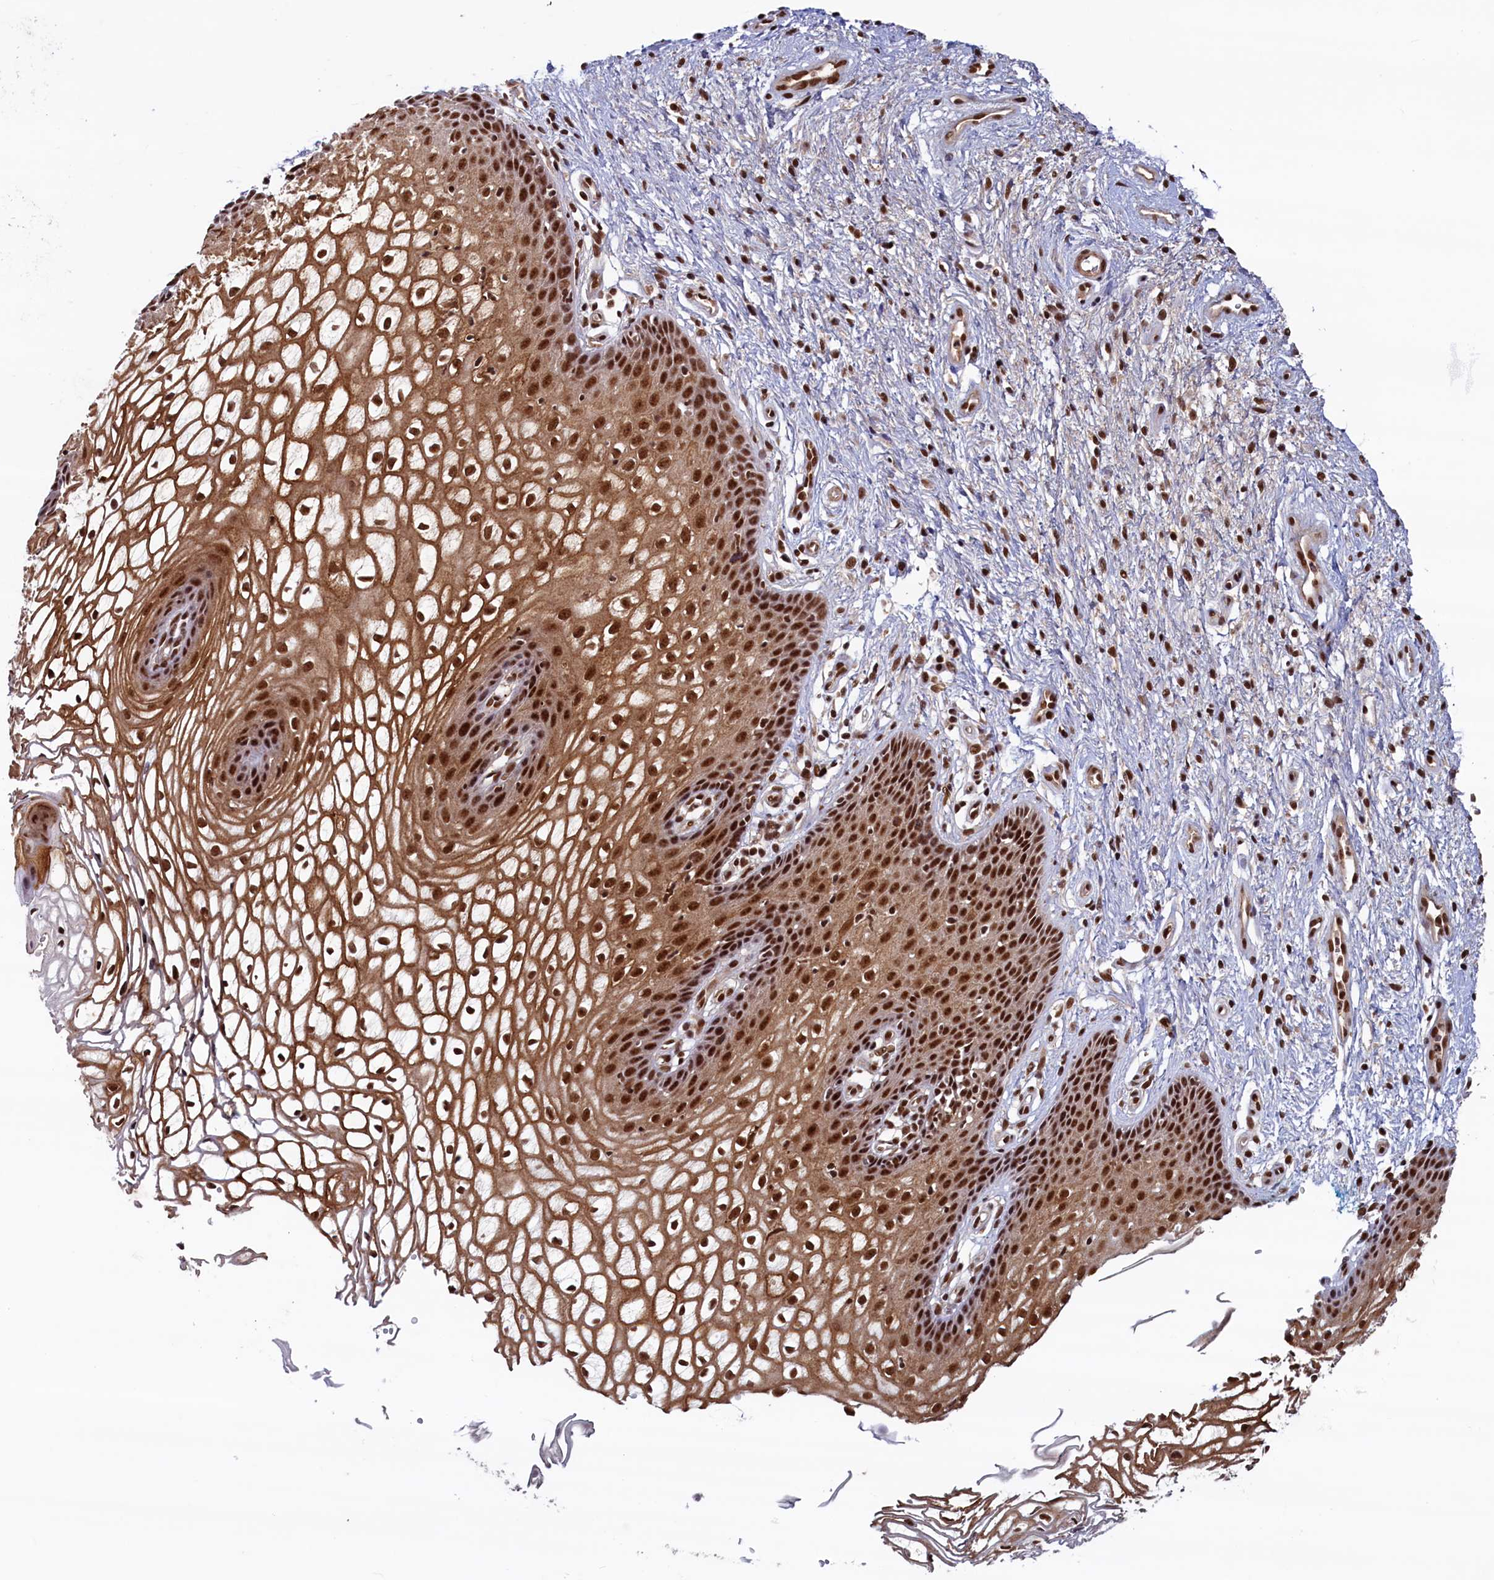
{"staining": {"intensity": "strong", "quantity": ">75%", "location": "cytoplasmic/membranous,nuclear"}, "tissue": "vagina", "cell_type": "Squamous epithelial cells", "image_type": "normal", "snomed": [{"axis": "morphology", "description": "Normal tissue, NOS"}, {"axis": "topography", "description": "Vagina"}], "caption": "The micrograph exhibits a brown stain indicating the presence of a protein in the cytoplasmic/membranous,nuclear of squamous epithelial cells in vagina. The staining was performed using DAB (3,3'-diaminobenzidine), with brown indicating positive protein expression. Nuclei are stained blue with hematoxylin.", "gene": "ZC3H18", "patient": {"sex": "female", "age": 34}}